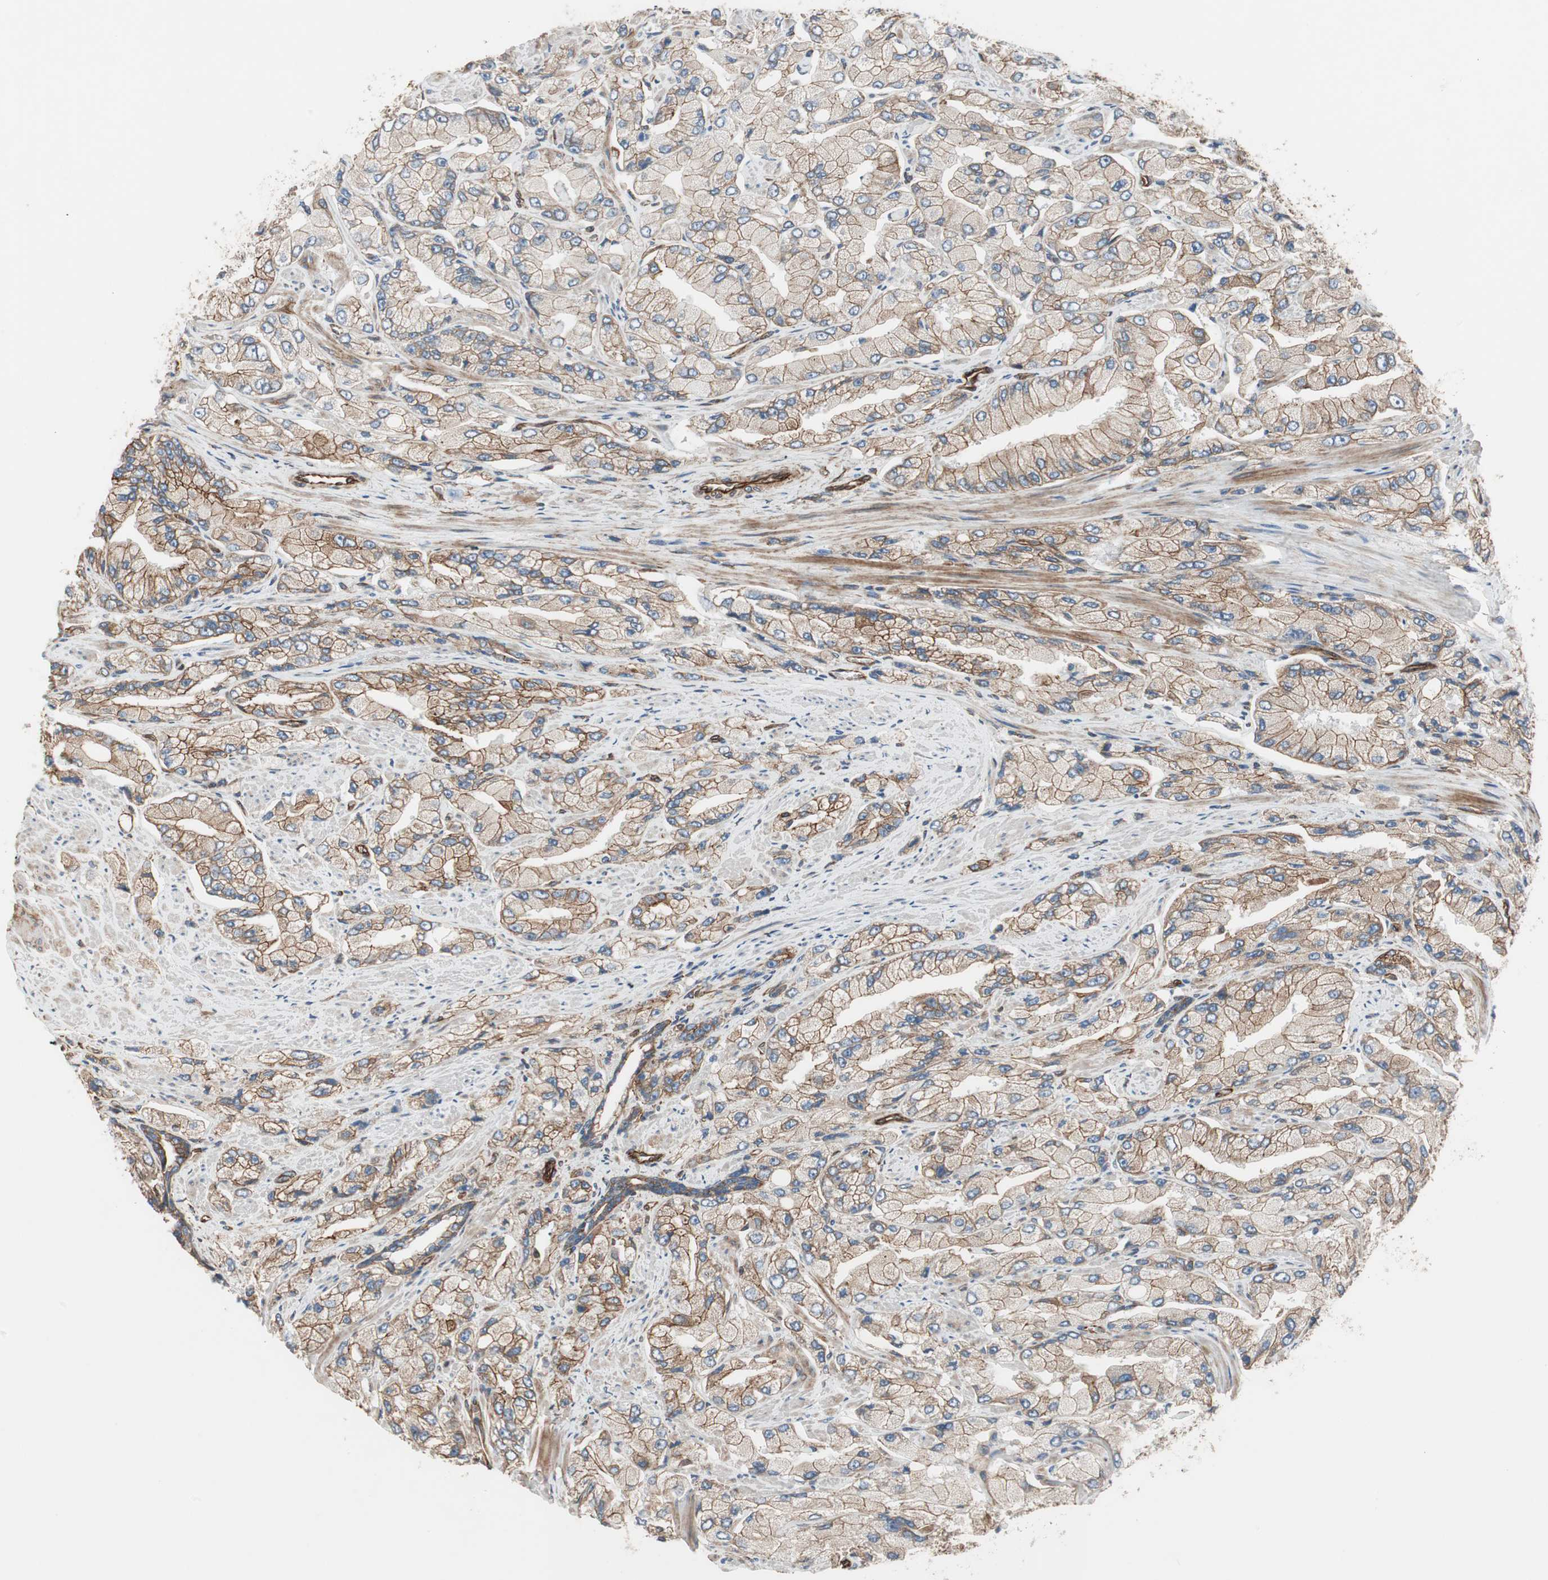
{"staining": {"intensity": "moderate", "quantity": ">75%", "location": "cytoplasmic/membranous"}, "tissue": "prostate cancer", "cell_type": "Tumor cells", "image_type": "cancer", "snomed": [{"axis": "morphology", "description": "Adenocarcinoma, High grade"}, {"axis": "topography", "description": "Prostate"}], "caption": "Protein staining demonstrates moderate cytoplasmic/membranous expression in about >75% of tumor cells in prostate cancer (adenocarcinoma (high-grade)). Nuclei are stained in blue.", "gene": "TCTA", "patient": {"sex": "male", "age": 58}}